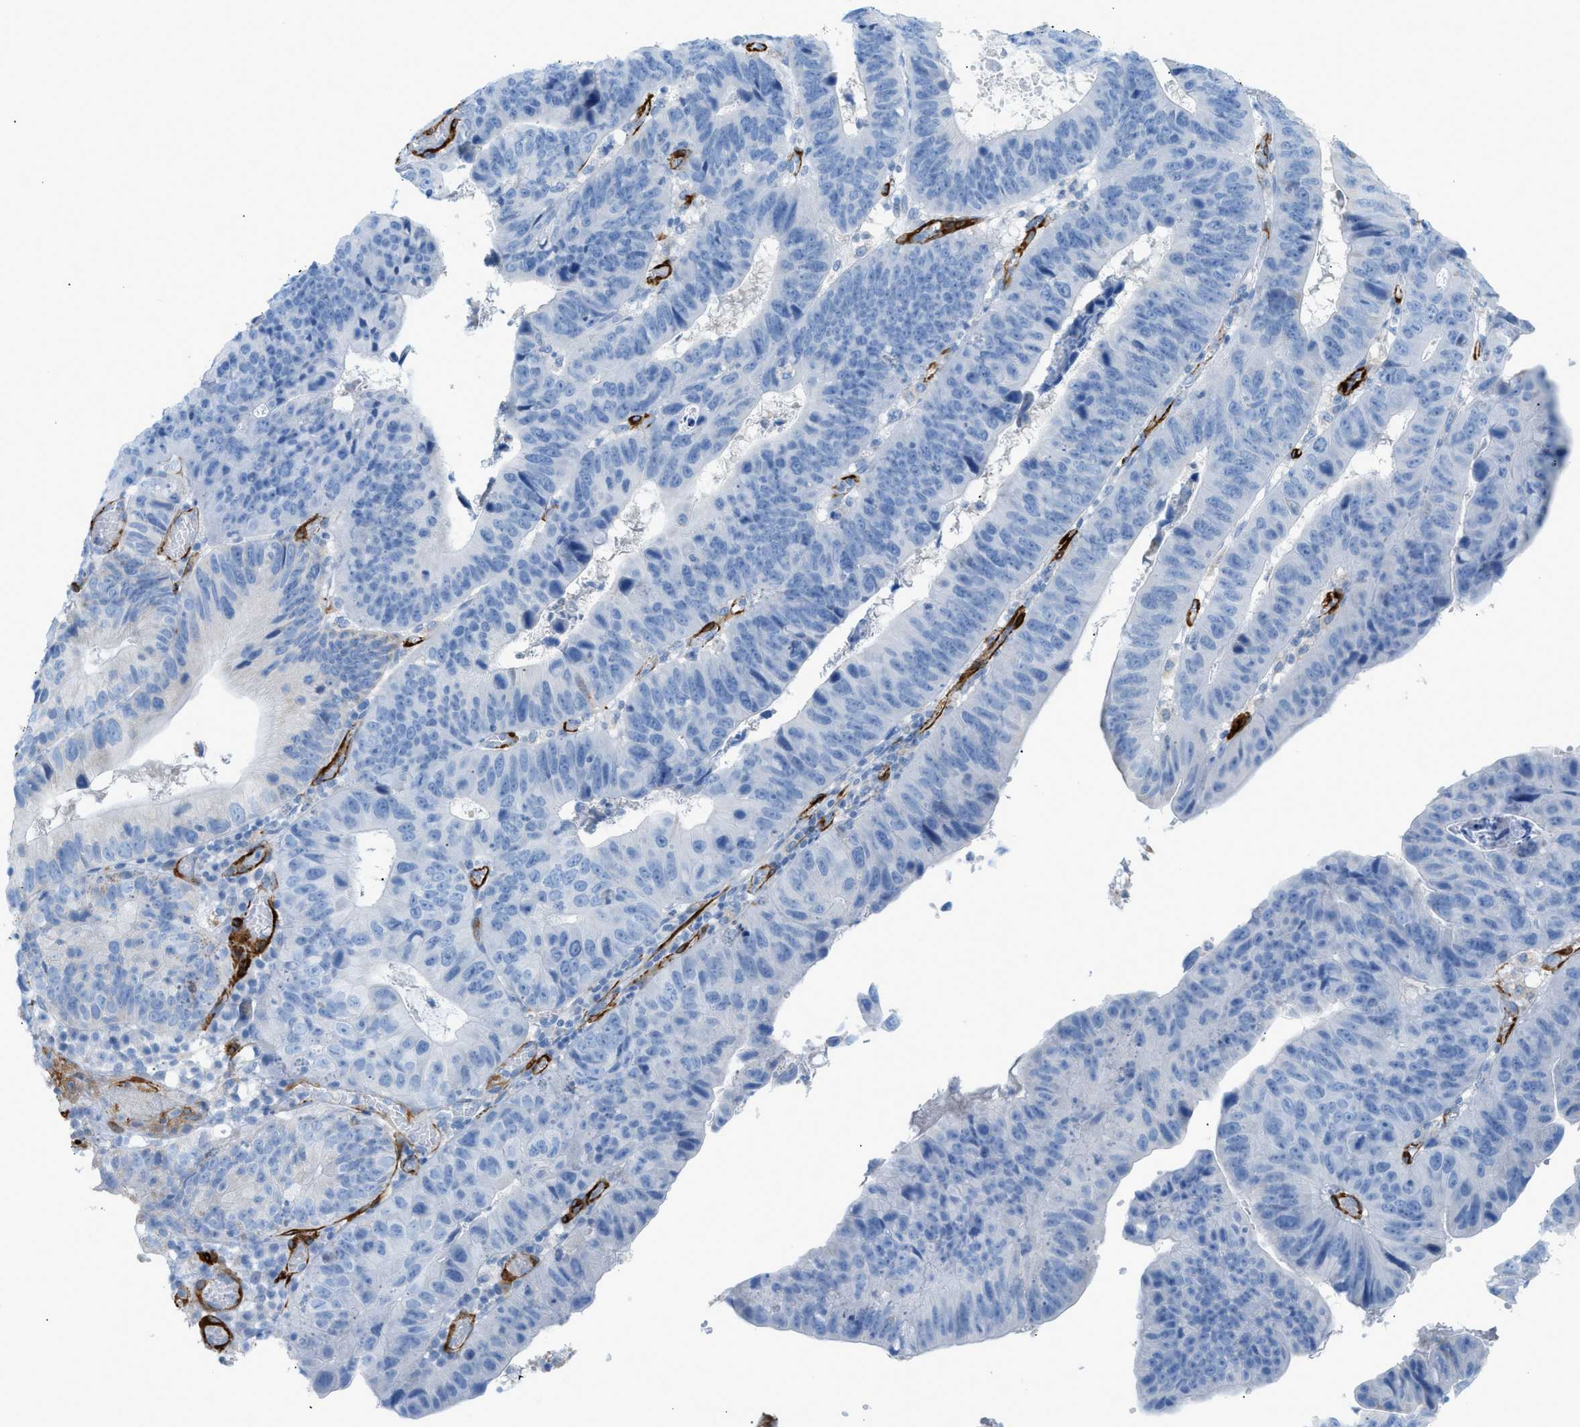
{"staining": {"intensity": "negative", "quantity": "none", "location": "none"}, "tissue": "stomach cancer", "cell_type": "Tumor cells", "image_type": "cancer", "snomed": [{"axis": "morphology", "description": "Adenocarcinoma, NOS"}, {"axis": "topography", "description": "Stomach"}], "caption": "IHC of human stomach cancer (adenocarcinoma) demonstrates no expression in tumor cells. (Stains: DAB (3,3'-diaminobenzidine) immunohistochemistry with hematoxylin counter stain, Microscopy: brightfield microscopy at high magnification).", "gene": "MYH11", "patient": {"sex": "male", "age": 59}}